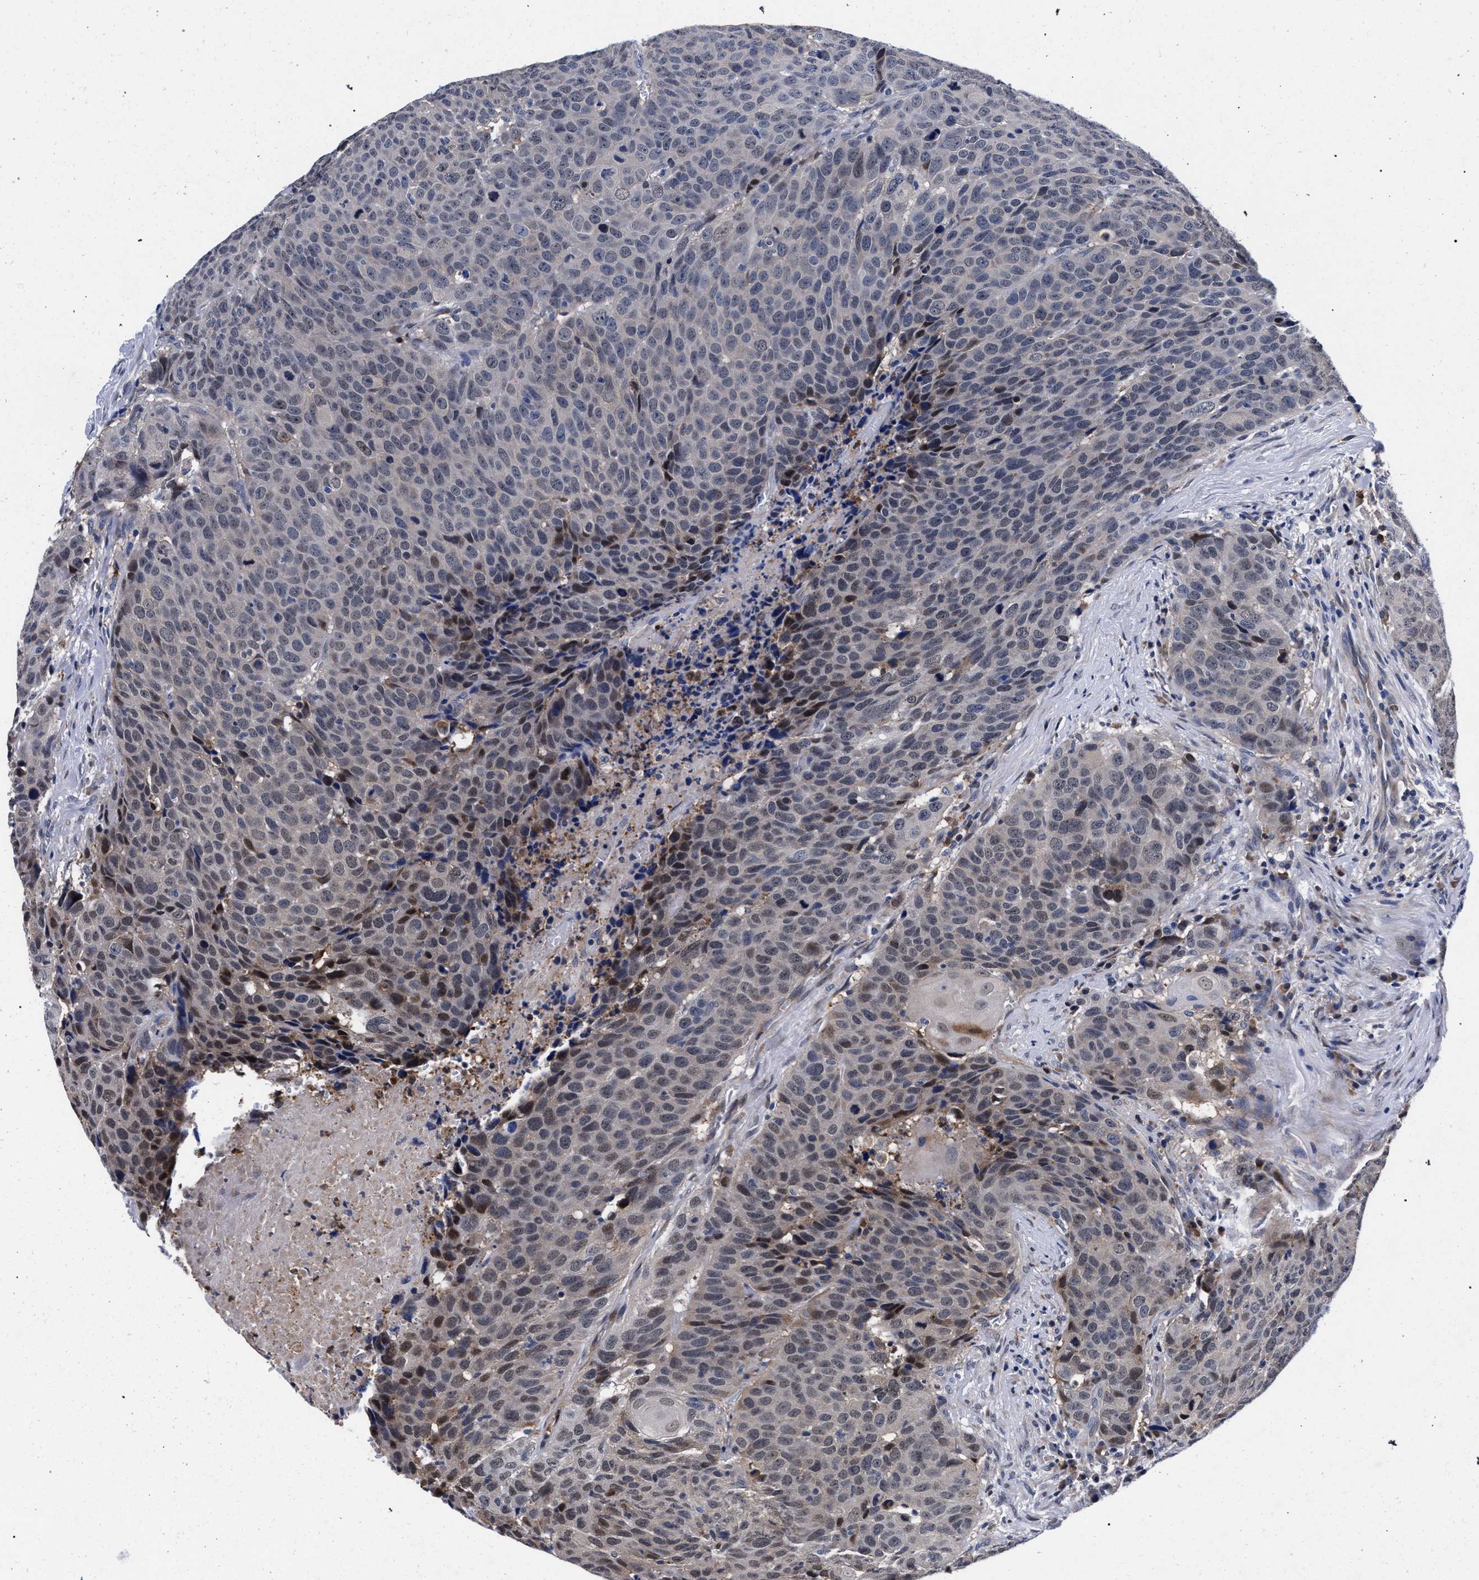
{"staining": {"intensity": "weak", "quantity": "25%-75%", "location": "nuclear"}, "tissue": "head and neck cancer", "cell_type": "Tumor cells", "image_type": "cancer", "snomed": [{"axis": "morphology", "description": "Squamous cell carcinoma, NOS"}, {"axis": "topography", "description": "Head-Neck"}], "caption": "This is a micrograph of IHC staining of squamous cell carcinoma (head and neck), which shows weak positivity in the nuclear of tumor cells.", "gene": "ZNF462", "patient": {"sex": "male", "age": 66}}